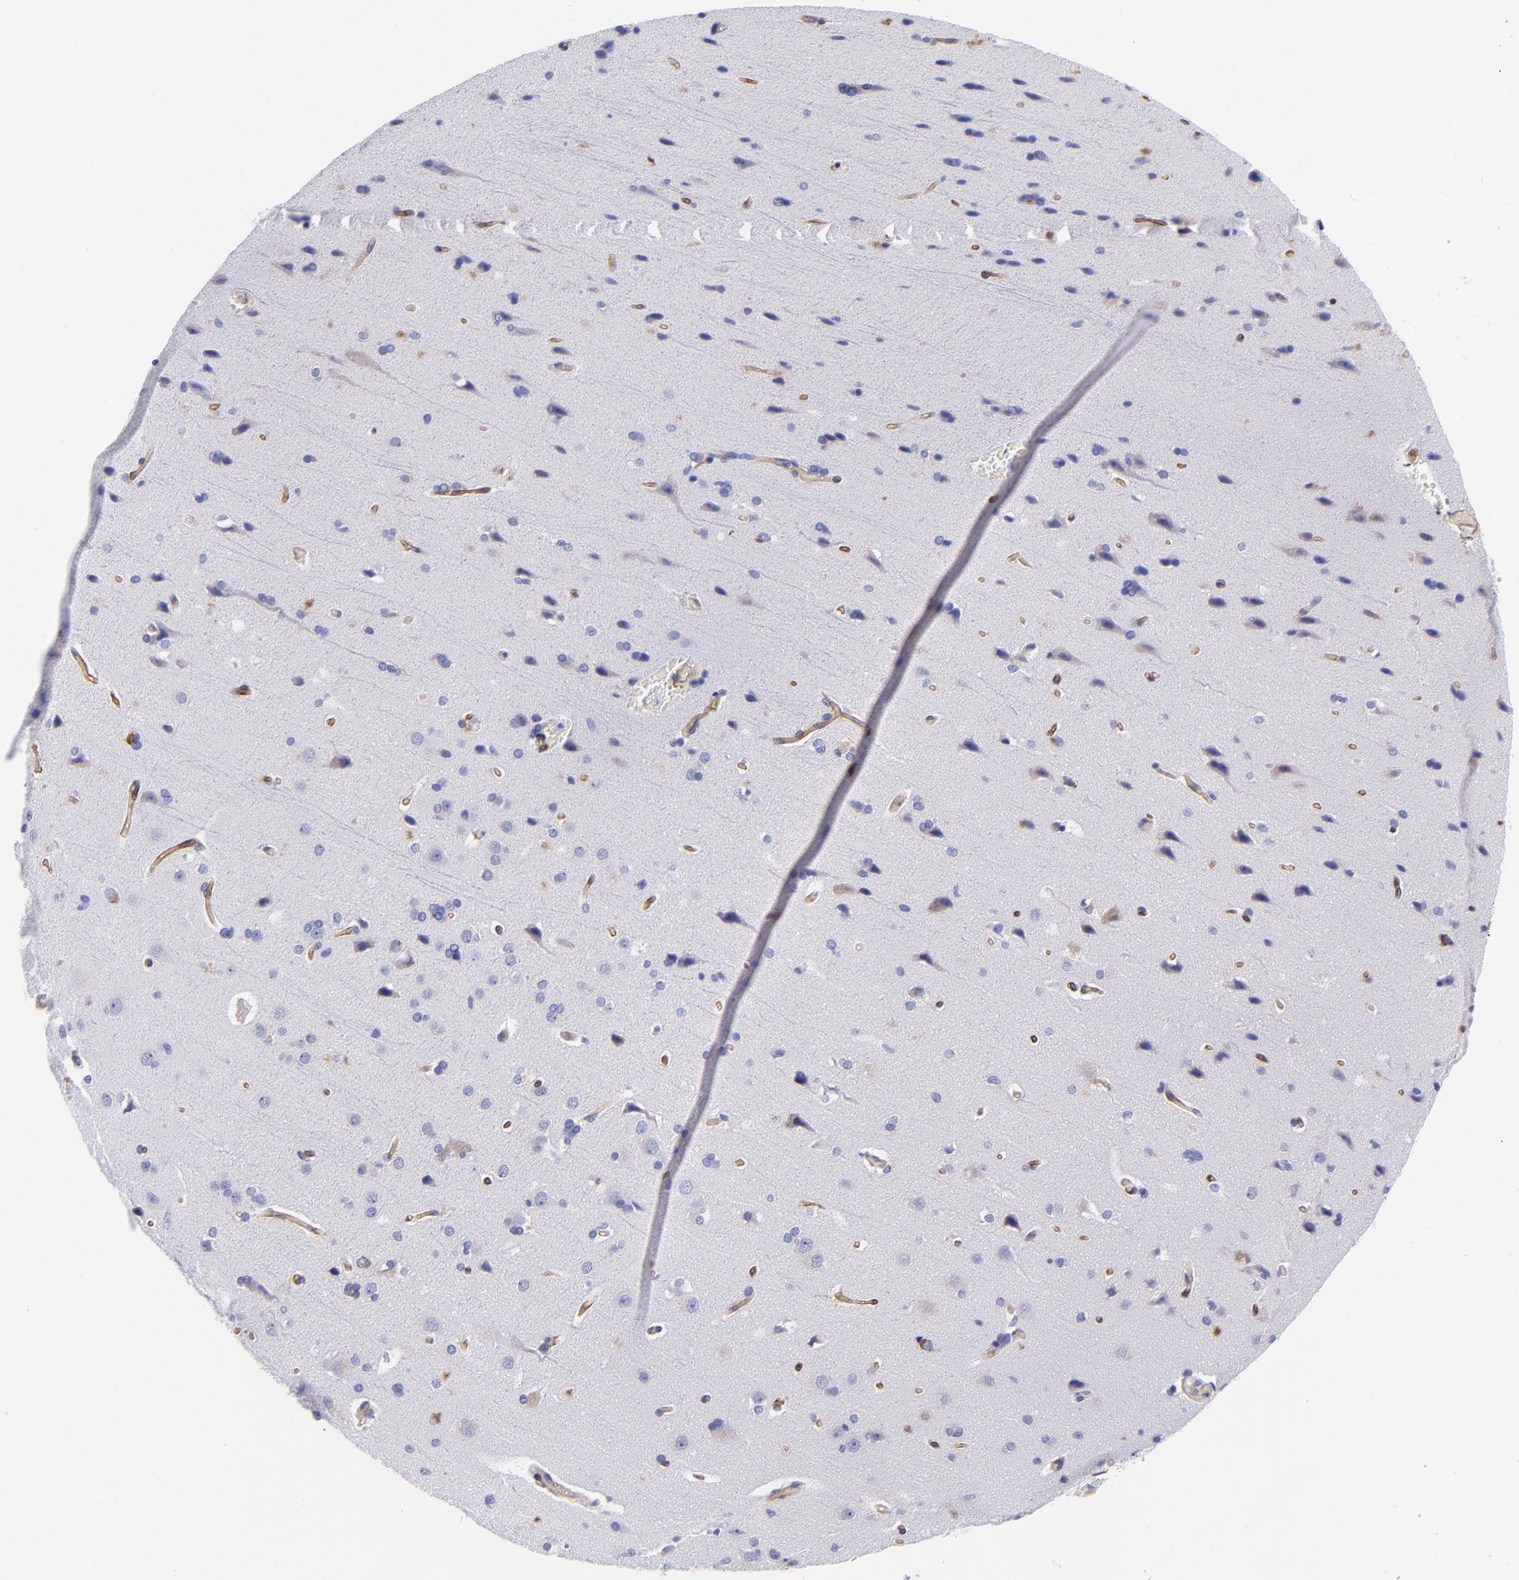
{"staining": {"intensity": "moderate", "quantity": ">75%", "location": "cytoplasmic/membranous"}, "tissue": "cerebral cortex", "cell_type": "Endothelial cells", "image_type": "normal", "snomed": [{"axis": "morphology", "description": "Normal tissue, NOS"}, {"axis": "topography", "description": "Cerebral cortex"}], "caption": "Moderate cytoplasmic/membranous expression is present in approximately >75% of endothelial cells in normal cerebral cortex. (Stains: DAB in brown, nuclei in blue, Microscopy: brightfield microscopy at high magnification).", "gene": "PPFIBP1", "patient": {"sex": "male", "age": 62}}